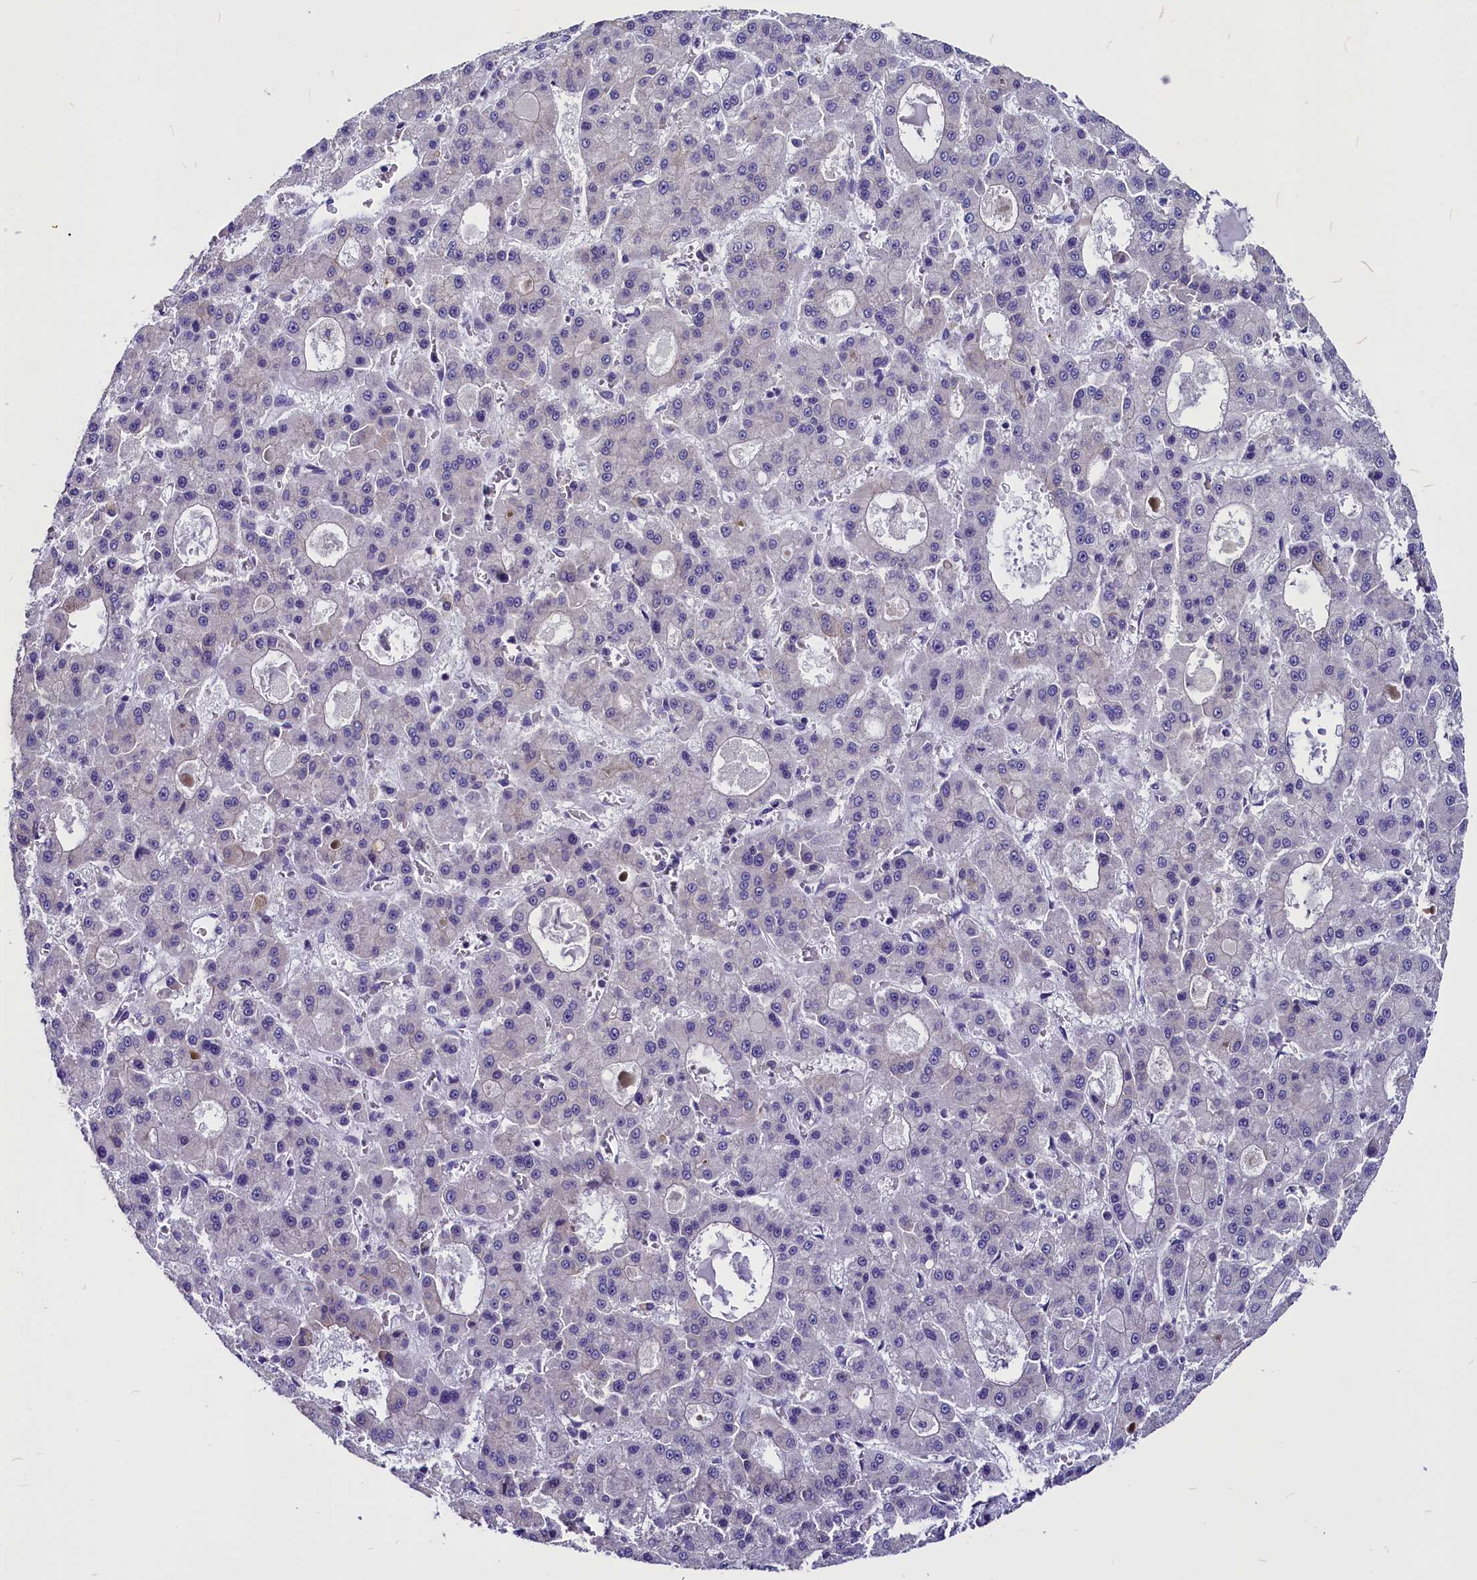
{"staining": {"intensity": "negative", "quantity": "none", "location": "none"}, "tissue": "liver cancer", "cell_type": "Tumor cells", "image_type": "cancer", "snomed": [{"axis": "morphology", "description": "Carcinoma, Hepatocellular, NOS"}, {"axis": "topography", "description": "Liver"}], "caption": "Immunohistochemistry histopathology image of human hepatocellular carcinoma (liver) stained for a protein (brown), which displays no positivity in tumor cells.", "gene": "CEP170", "patient": {"sex": "male", "age": 70}}